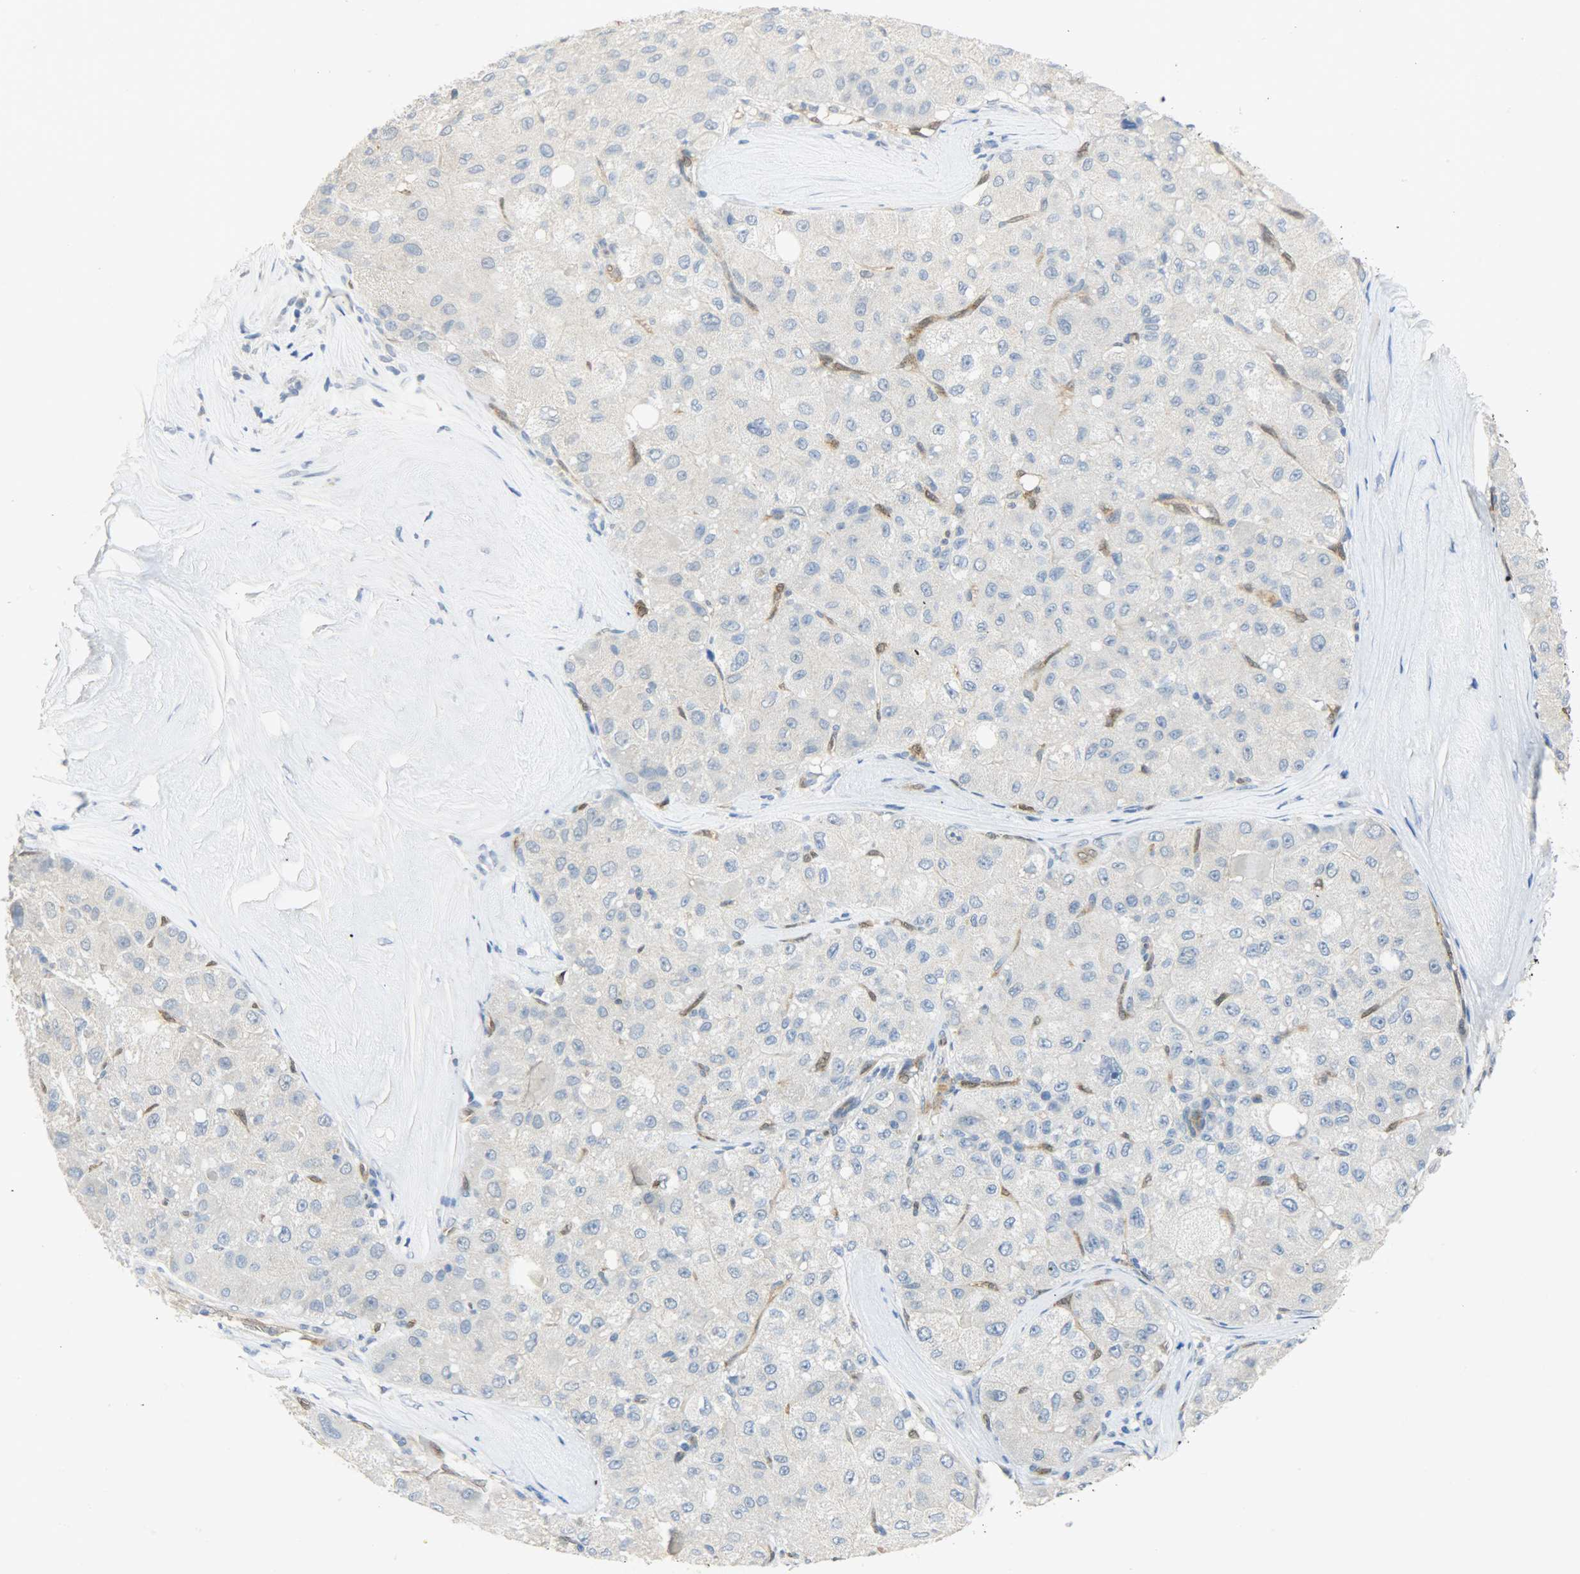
{"staining": {"intensity": "negative", "quantity": "none", "location": "none"}, "tissue": "liver cancer", "cell_type": "Tumor cells", "image_type": "cancer", "snomed": [{"axis": "morphology", "description": "Carcinoma, Hepatocellular, NOS"}, {"axis": "topography", "description": "Liver"}], "caption": "Immunohistochemistry (IHC) histopathology image of neoplastic tissue: hepatocellular carcinoma (liver) stained with DAB (3,3'-diaminobenzidine) displays no significant protein positivity in tumor cells. (IHC, brightfield microscopy, high magnification).", "gene": "FKBP1A", "patient": {"sex": "male", "age": 80}}